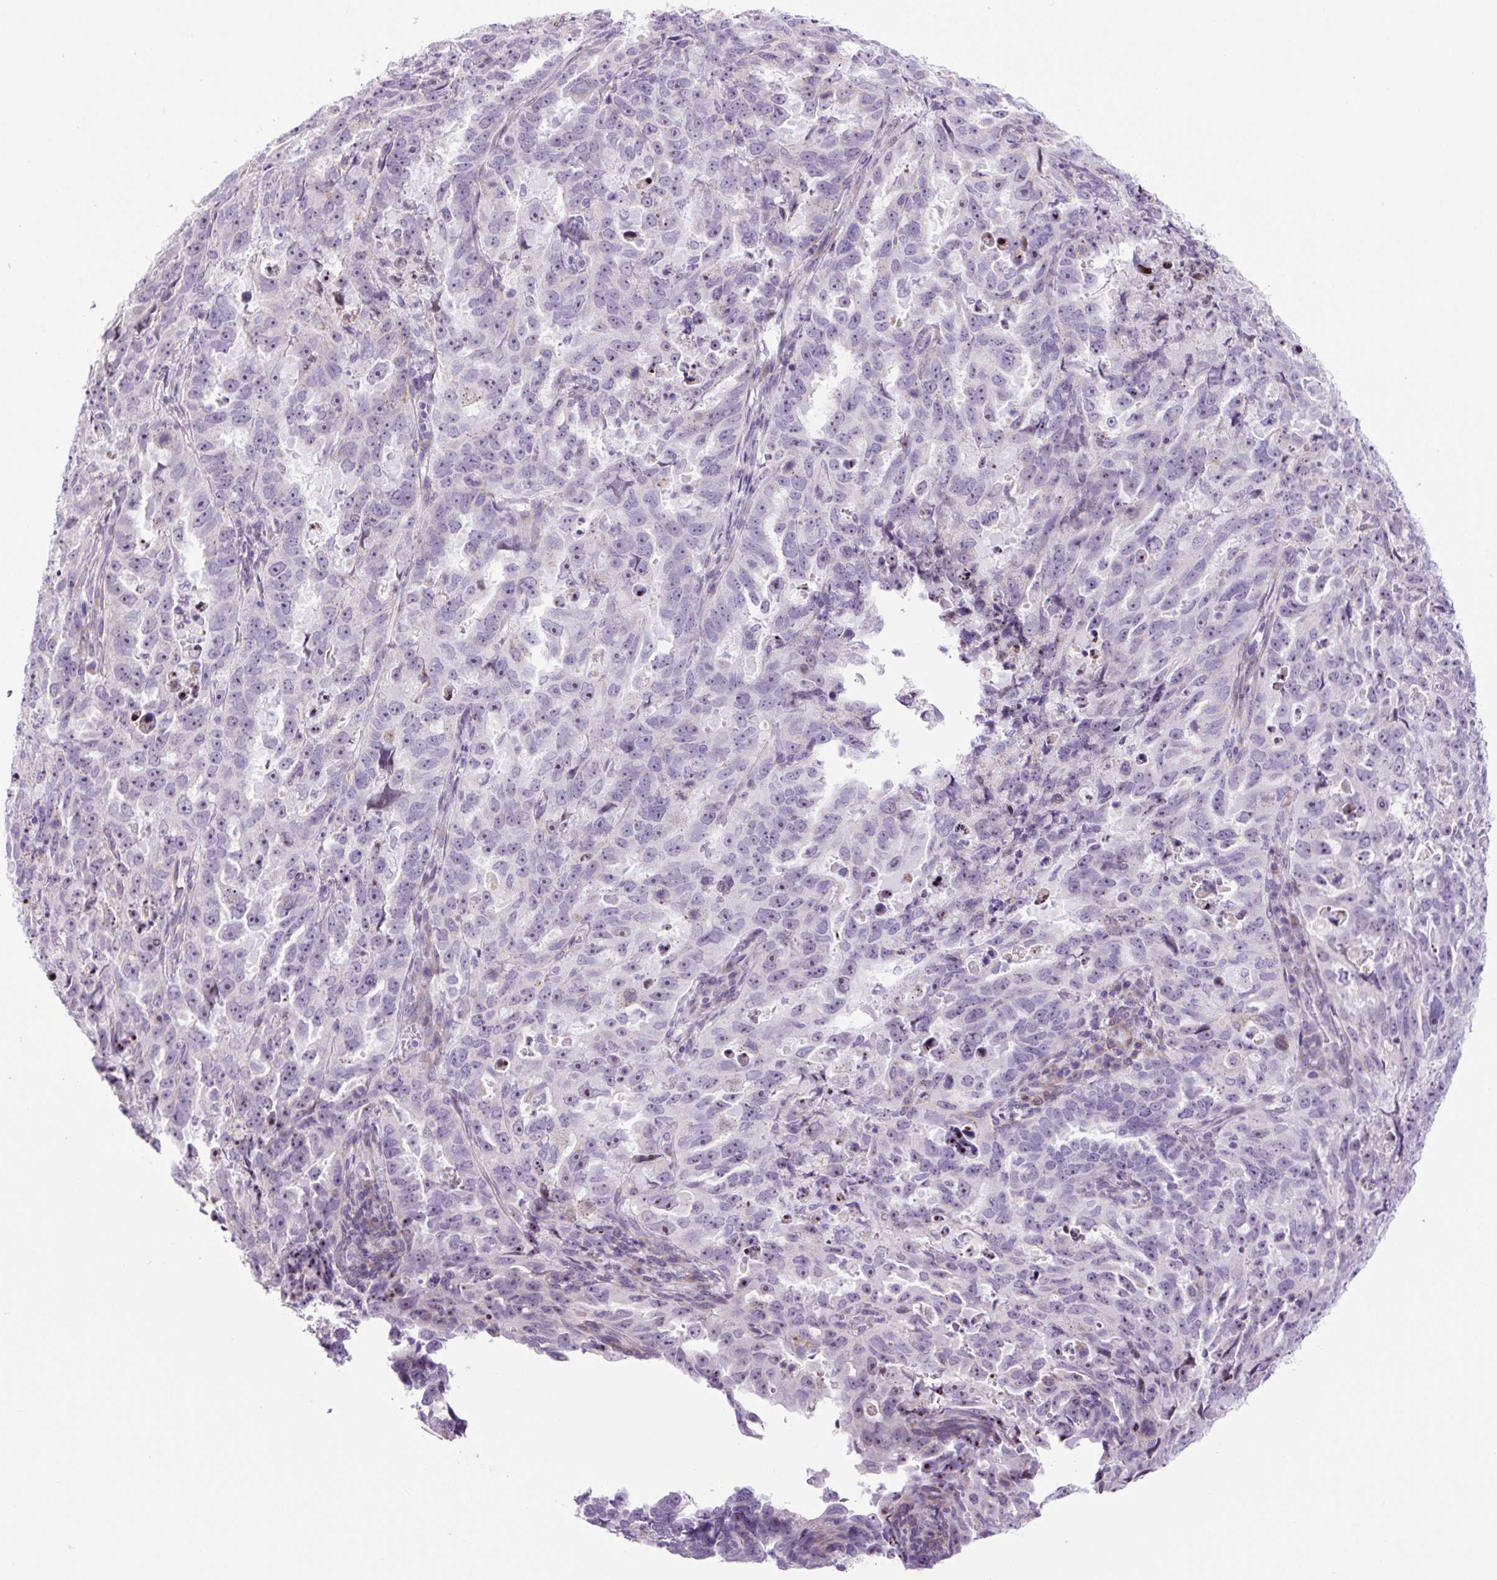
{"staining": {"intensity": "weak", "quantity": "<25%", "location": "nuclear"}, "tissue": "endometrial cancer", "cell_type": "Tumor cells", "image_type": "cancer", "snomed": [{"axis": "morphology", "description": "Adenocarcinoma, NOS"}, {"axis": "topography", "description": "Endometrium"}], "caption": "Immunohistochemistry (IHC) image of neoplastic tissue: adenocarcinoma (endometrial) stained with DAB (3,3'-diaminobenzidine) displays no significant protein expression in tumor cells.", "gene": "RRS1", "patient": {"sex": "female", "age": 65}}